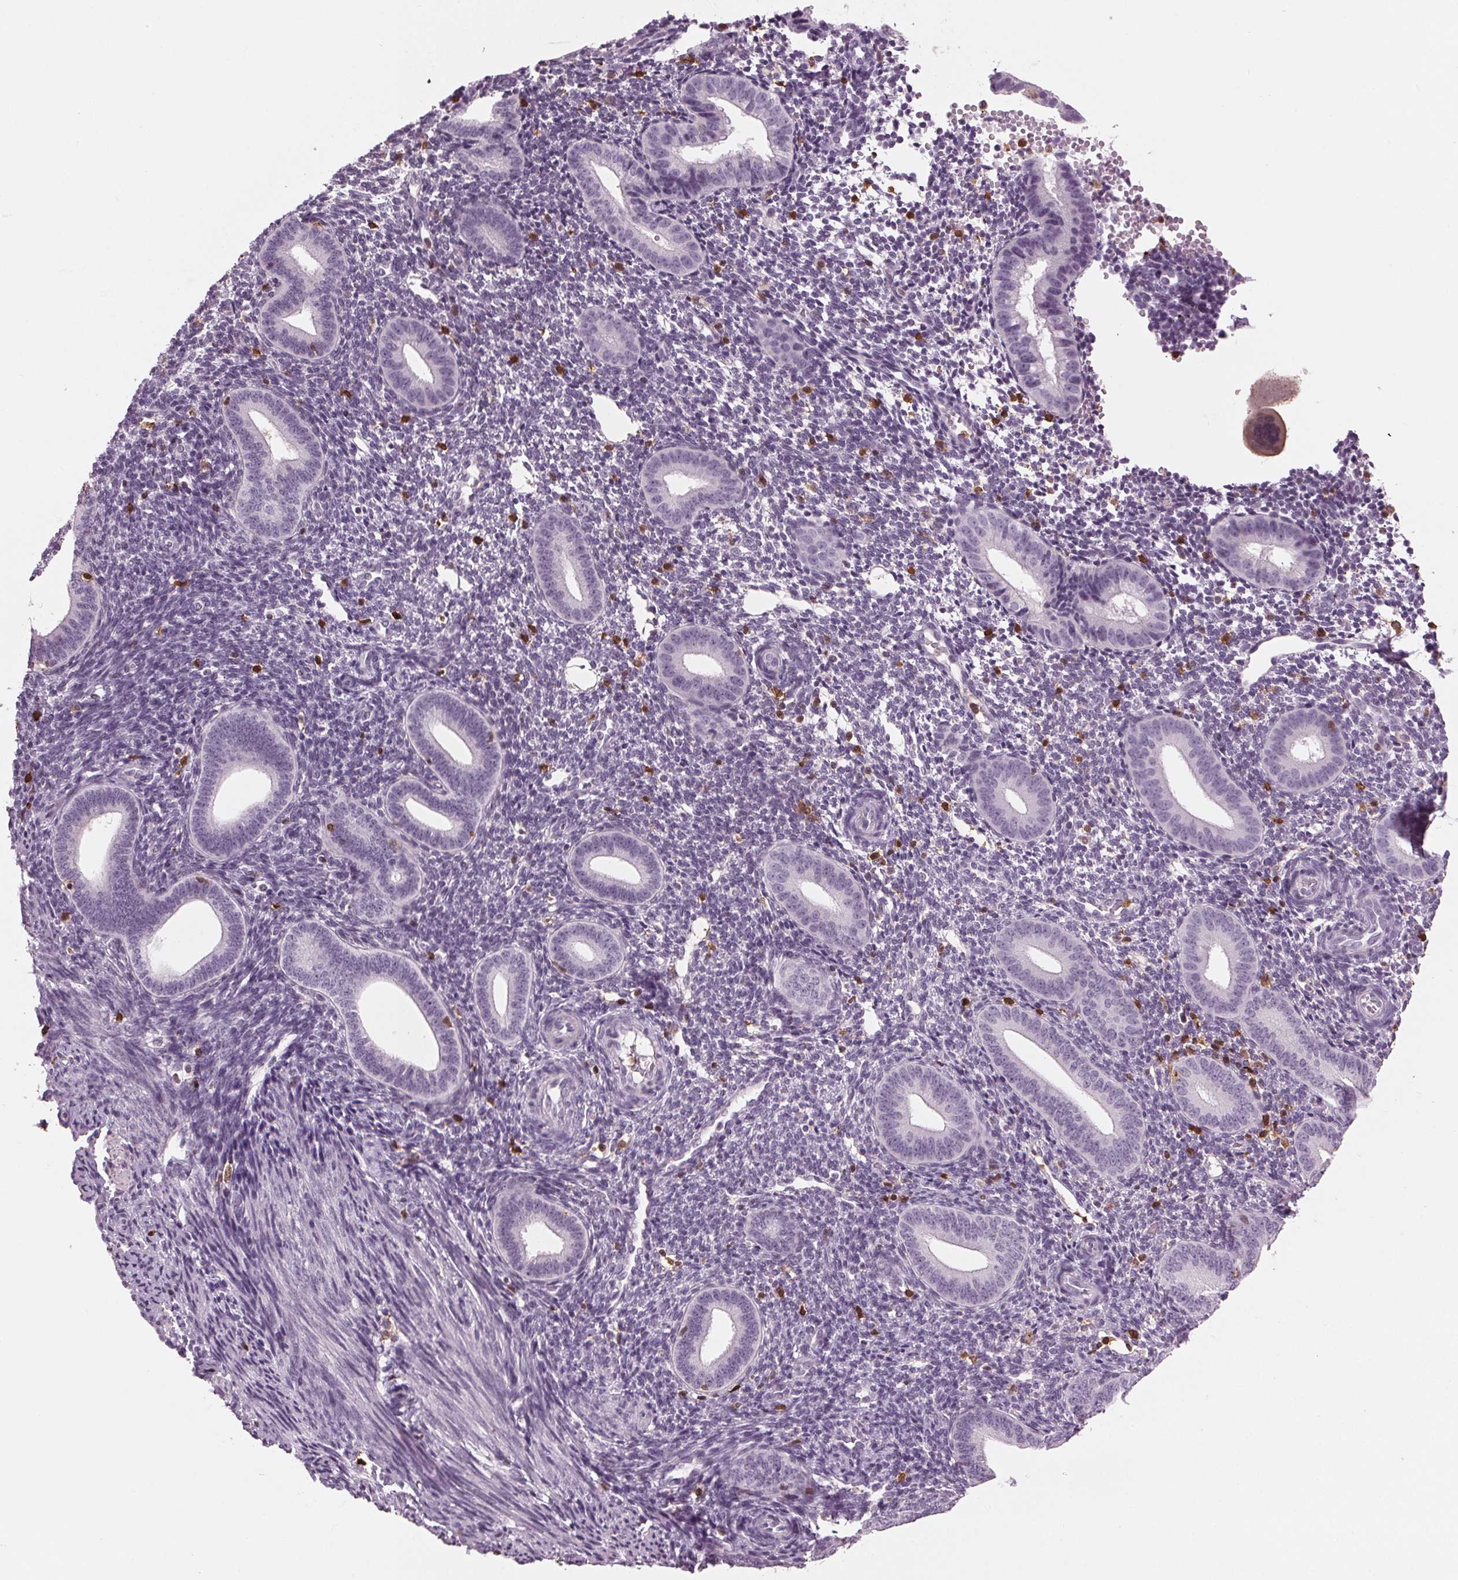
{"staining": {"intensity": "negative", "quantity": "none", "location": "none"}, "tissue": "endometrium", "cell_type": "Cells in endometrial stroma", "image_type": "normal", "snomed": [{"axis": "morphology", "description": "Normal tissue, NOS"}, {"axis": "topography", "description": "Endometrium"}], "caption": "The immunohistochemistry micrograph has no significant positivity in cells in endometrial stroma of endometrium.", "gene": "BTLA", "patient": {"sex": "female", "age": 40}}